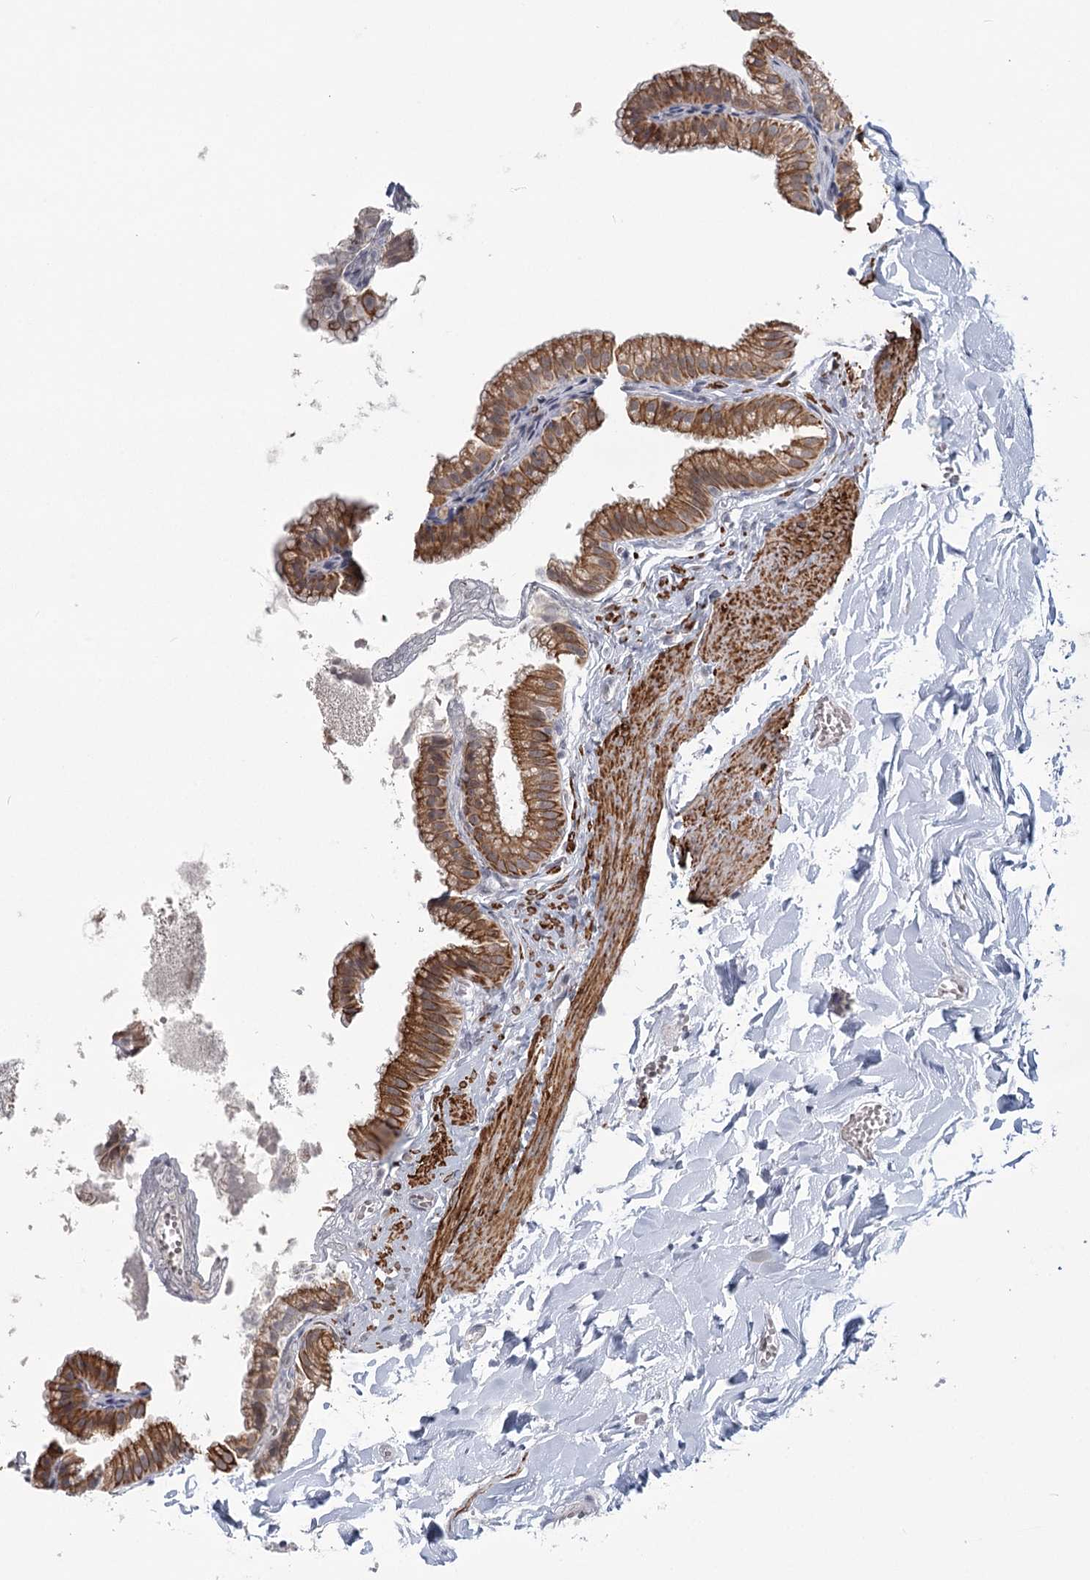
{"staining": {"intensity": "moderate", "quantity": ">75%", "location": "cytoplasmic/membranous"}, "tissue": "gallbladder", "cell_type": "Glandular cells", "image_type": "normal", "snomed": [{"axis": "morphology", "description": "Normal tissue, NOS"}, {"axis": "topography", "description": "Gallbladder"}], "caption": "This image exhibits unremarkable gallbladder stained with immunohistochemistry to label a protein in brown. The cytoplasmic/membranous of glandular cells show moderate positivity for the protein. Nuclei are counter-stained blue.", "gene": "TMEM70", "patient": {"sex": "male", "age": 38}}